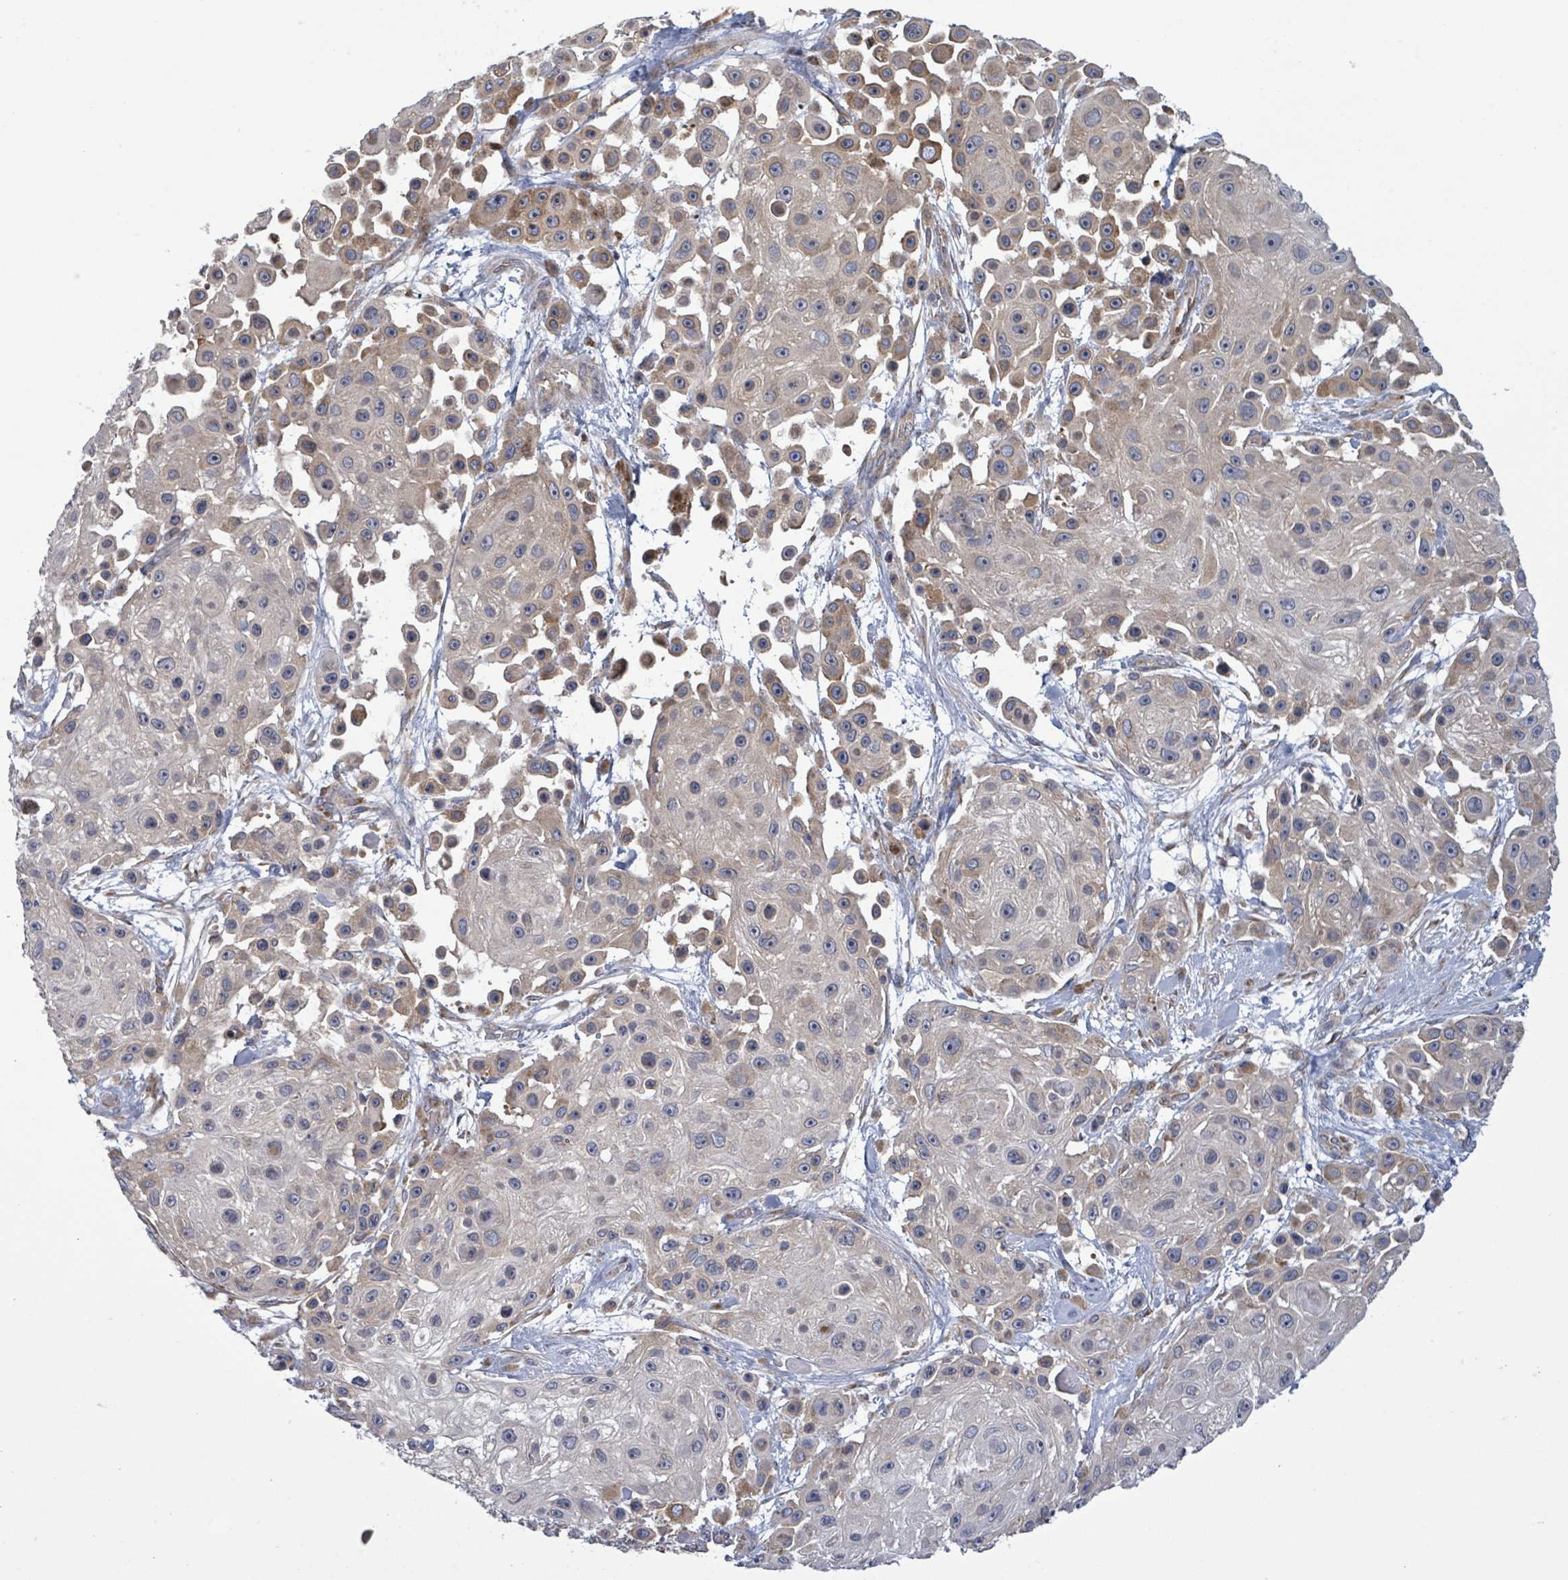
{"staining": {"intensity": "moderate", "quantity": "<25%", "location": "cytoplasmic/membranous"}, "tissue": "skin cancer", "cell_type": "Tumor cells", "image_type": "cancer", "snomed": [{"axis": "morphology", "description": "Squamous cell carcinoma, NOS"}, {"axis": "topography", "description": "Skin"}], "caption": "There is low levels of moderate cytoplasmic/membranous staining in tumor cells of squamous cell carcinoma (skin), as demonstrated by immunohistochemical staining (brown color).", "gene": "SERPINE3", "patient": {"sex": "male", "age": 67}}